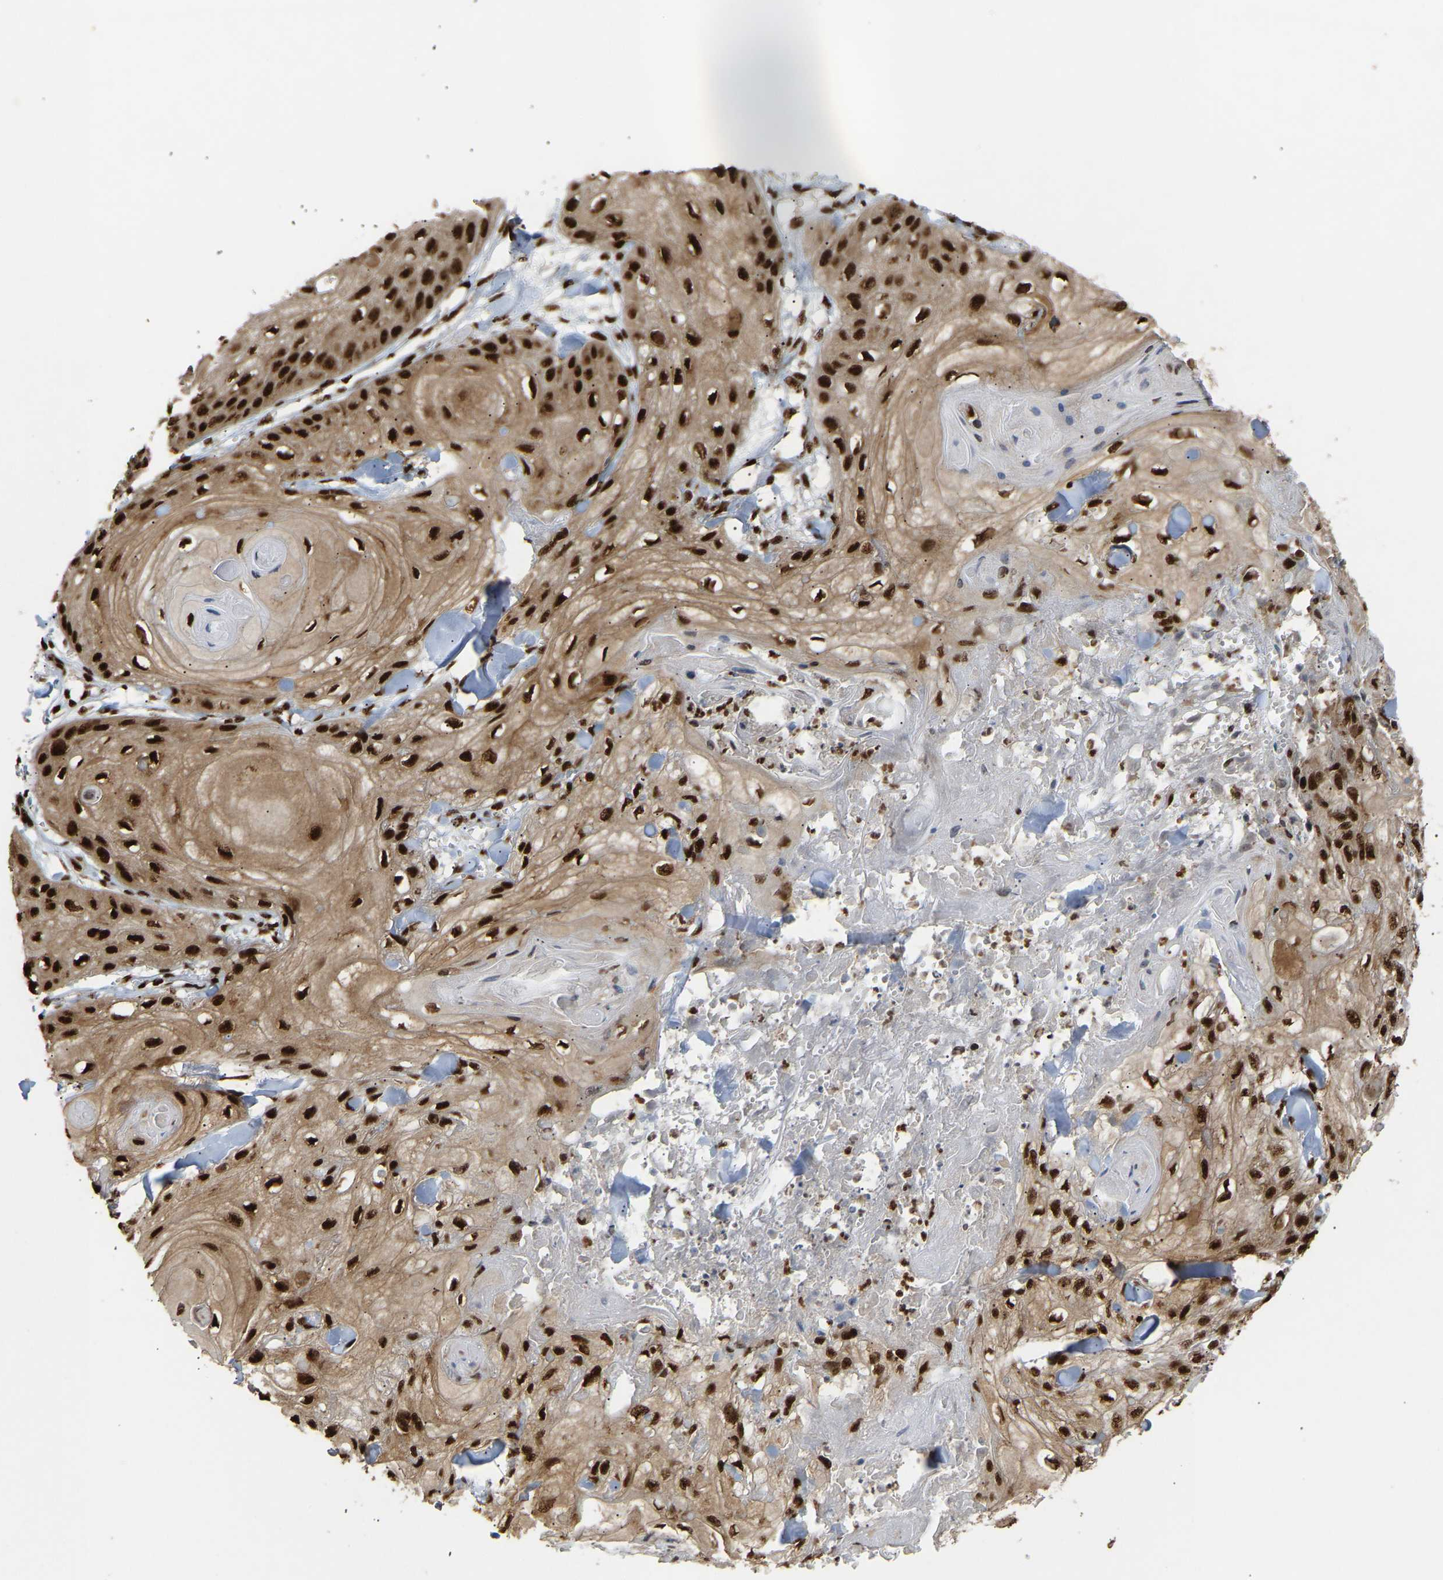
{"staining": {"intensity": "strong", "quantity": ">75%", "location": "cytoplasmic/membranous,nuclear"}, "tissue": "skin cancer", "cell_type": "Tumor cells", "image_type": "cancer", "snomed": [{"axis": "morphology", "description": "Squamous cell carcinoma, NOS"}, {"axis": "topography", "description": "Skin"}], "caption": "Tumor cells display high levels of strong cytoplasmic/membranous and nuclear staining in about >75% of cells in skin squamous cell carcinoma.", "gene": "ALYREF", "patient": {"sex": "male", "age": 74}}